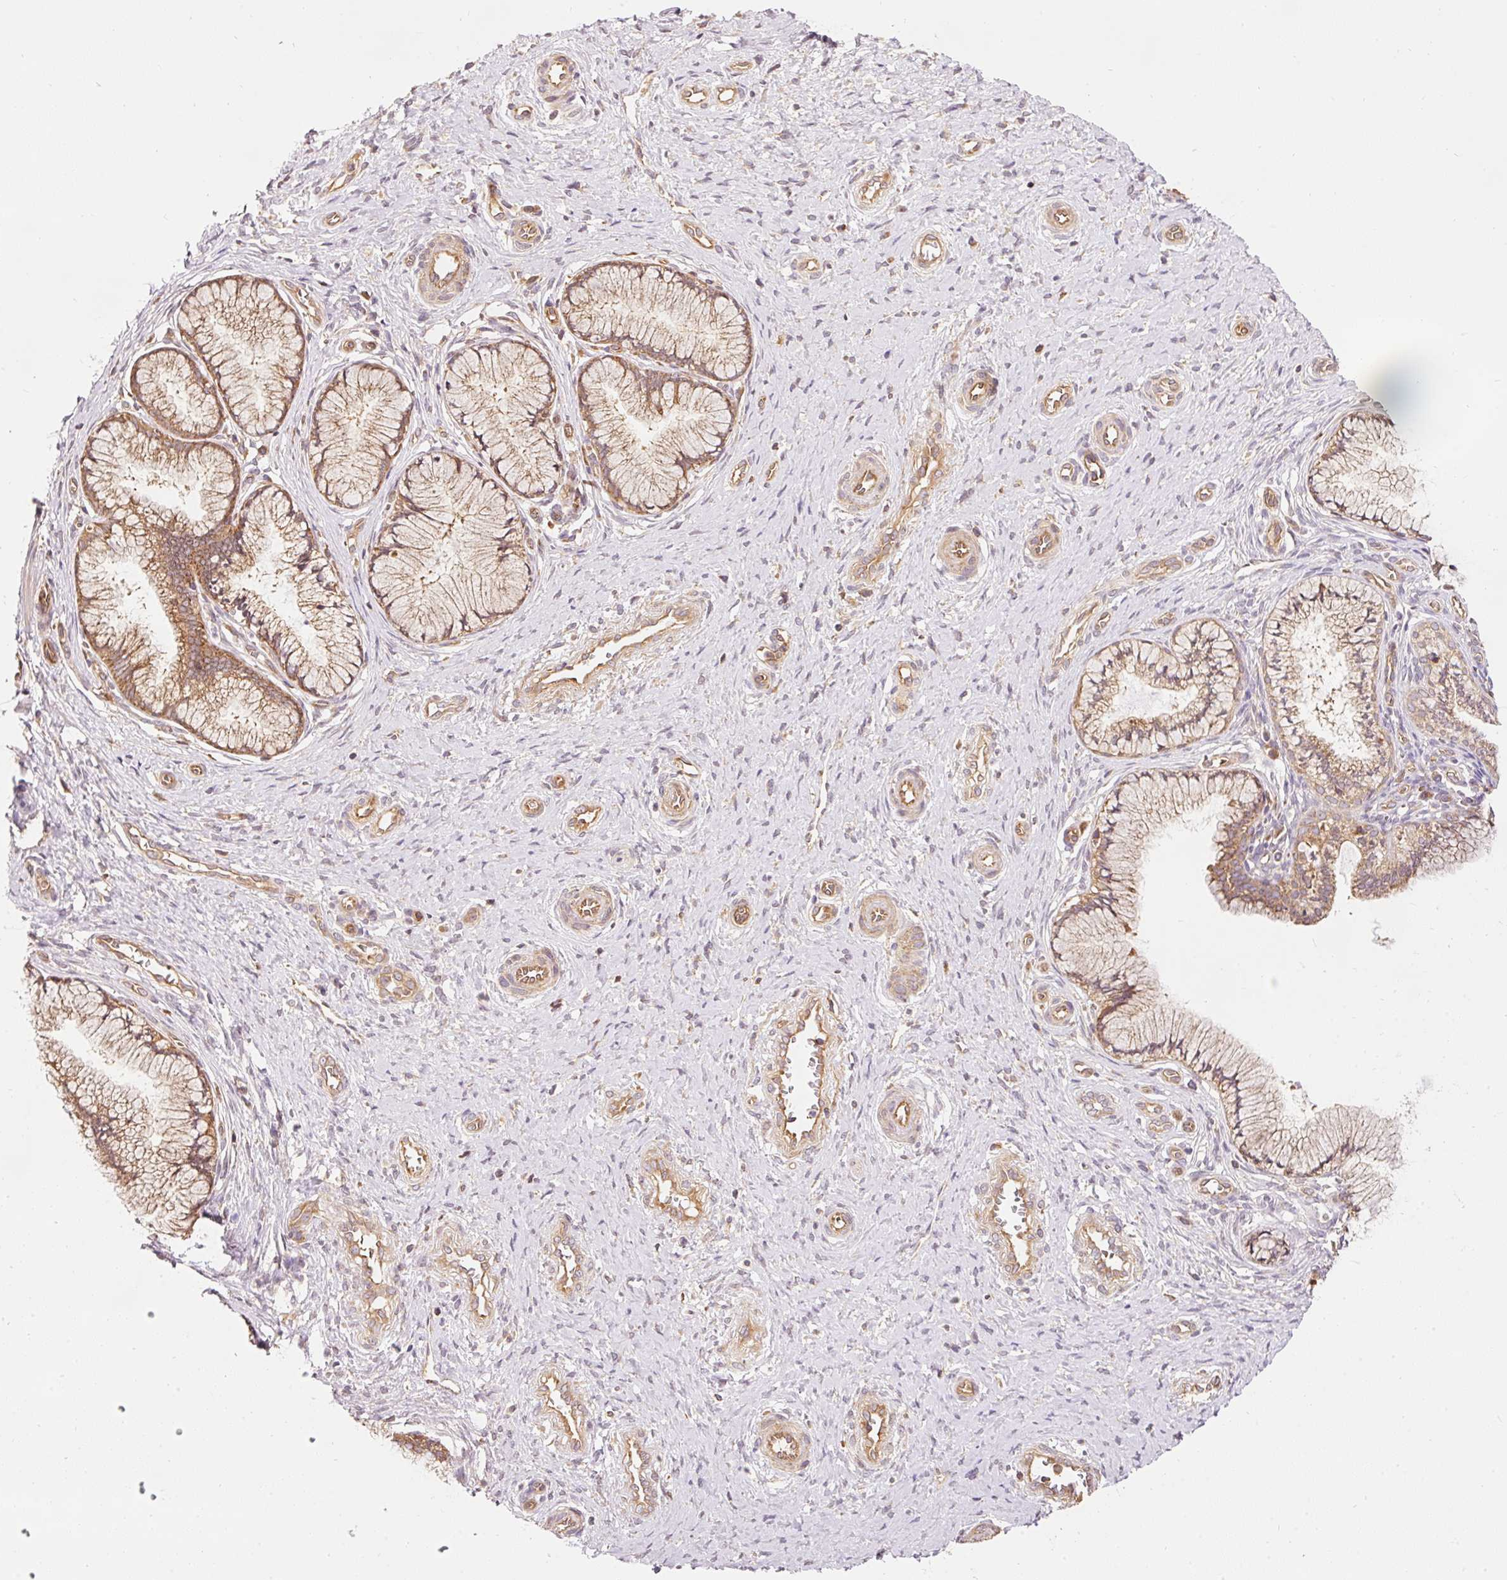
{"staining": {"intensity": "moderate", "quantity": ">75%", "location": "cytoplasmic/membranous"}, "tissue": "cervix", "cell_type": "Glandular cells", "image_type": "normal", "snomed": [{"axis": "morphology", "description": "Normal tissue, NOS"}, {"axis": "topography", "description": "Cervix"}], "caption": "A high-resolution photomicrograph shows immunohistochemistry staining of normal cervix, which shows moderate cytoplasmic/membranous expression in approximately >75% of glandular cells. The staining is performed using DAB (3,3'-diaminobenzidine) brown chromogen to label protein expression. The nuclei are counter-stained blue using hematoxylin.", "gene": "ADCY4", "patient": {"sex": "female", "age": 36}}